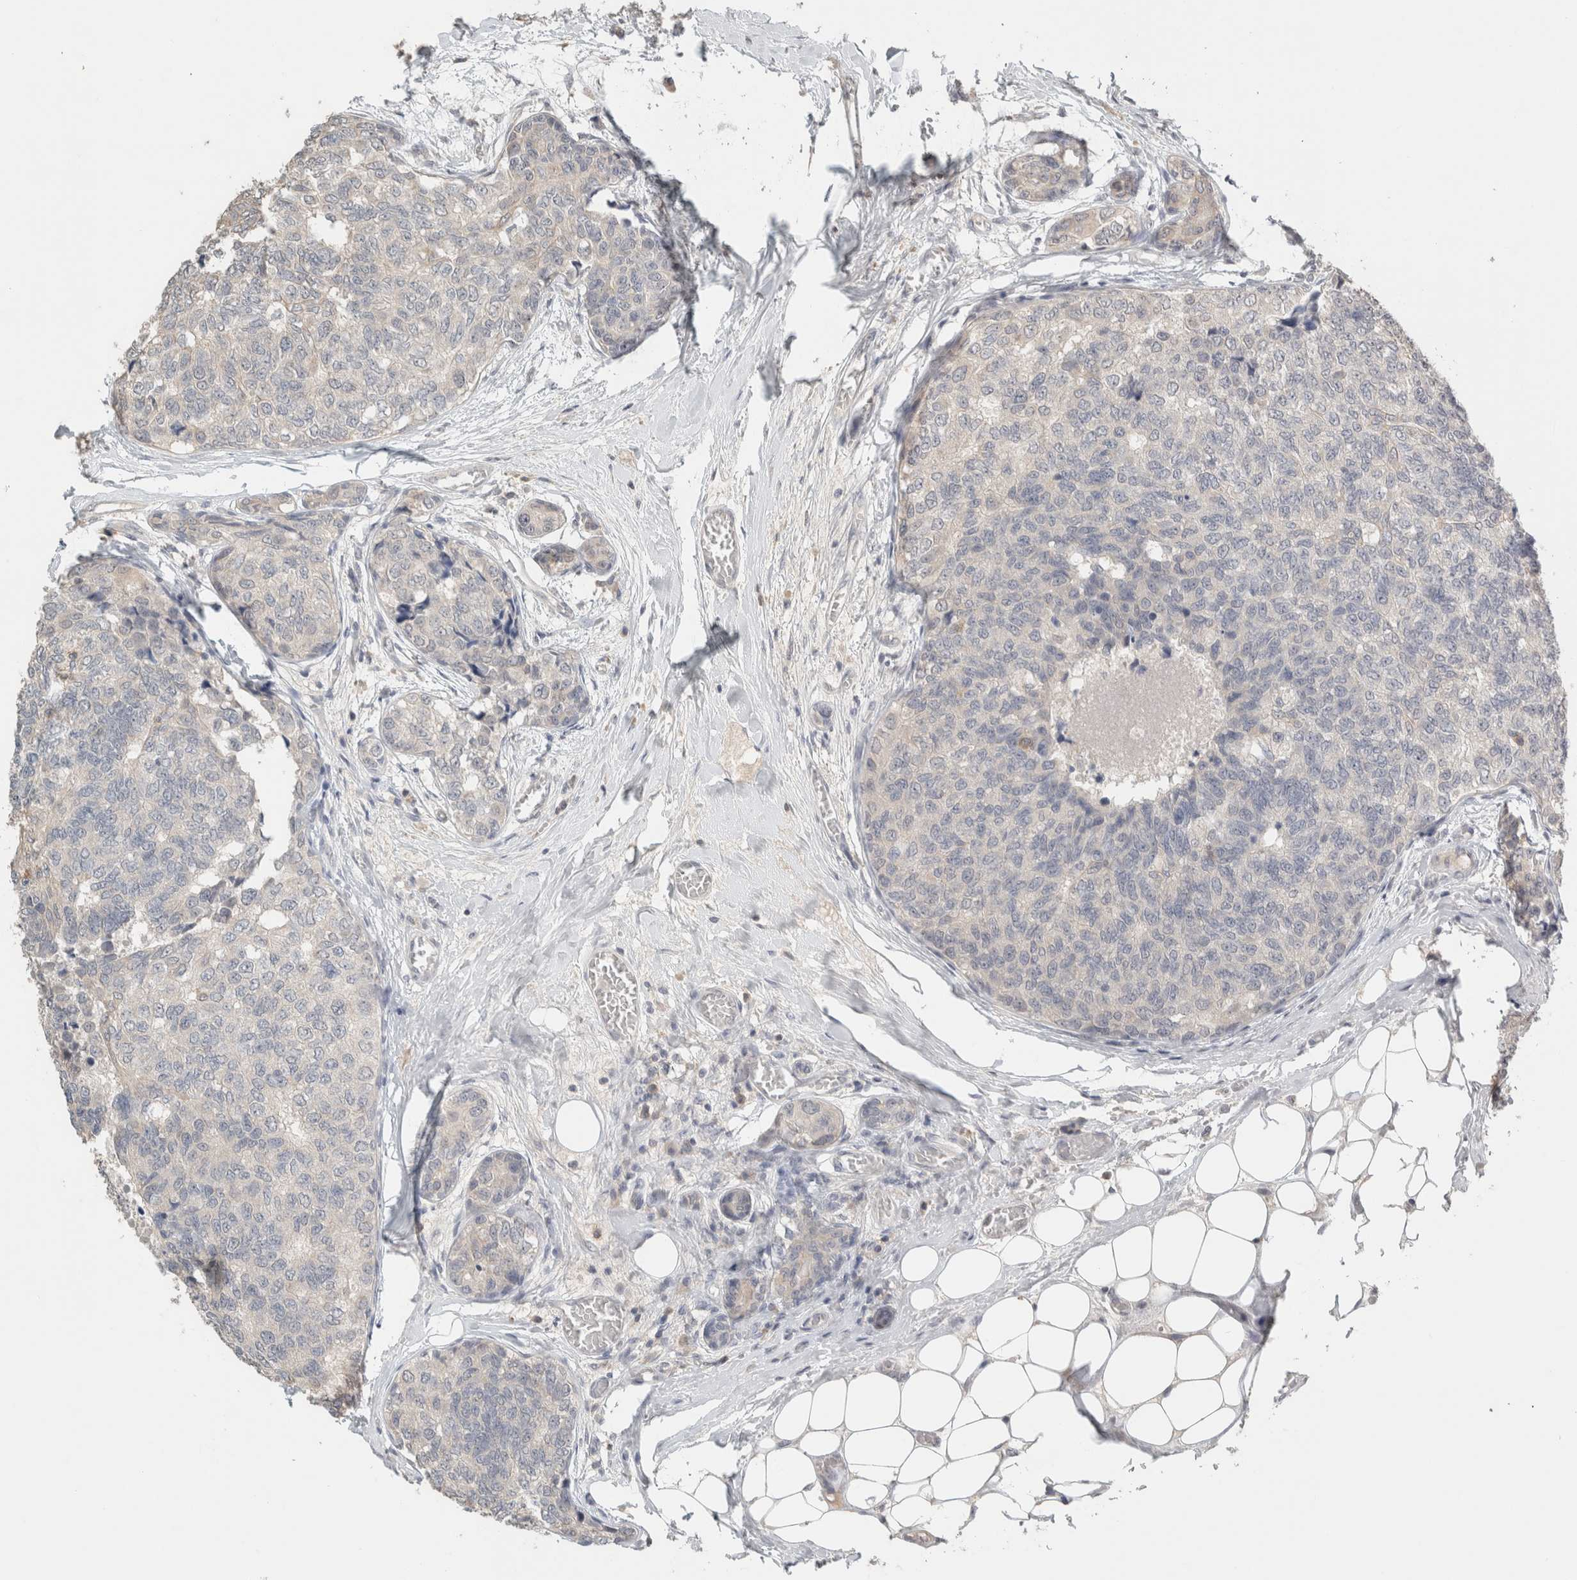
{"staining": {"intensity": "negative", "quantity": "none", "location": "none"}, "tissue": "breast cancer", "cell_type": "Tumor cells", "image_type": "cancer", "snomed": [{"axis": "morphology", "description": "Normal tissue, NOS"}, {"axis": "morphology", "description": "Duct carcinoma"}, {"axis": "topography", "description": "Breast"}], "caption": "DAB (3,3'-diaminobenzidine) immunohistochemical staining of breast cancer demonstrates no significant expression in tumor cells. Brightfield microscopy of immunohistochemistry stained with DAB (3,3'-diaminobenzidine) (brown) and hematoxylin (blue), captured at high magnification.", "gene": "TRAT1", "patient": {"sex": "female", "age": 43}}